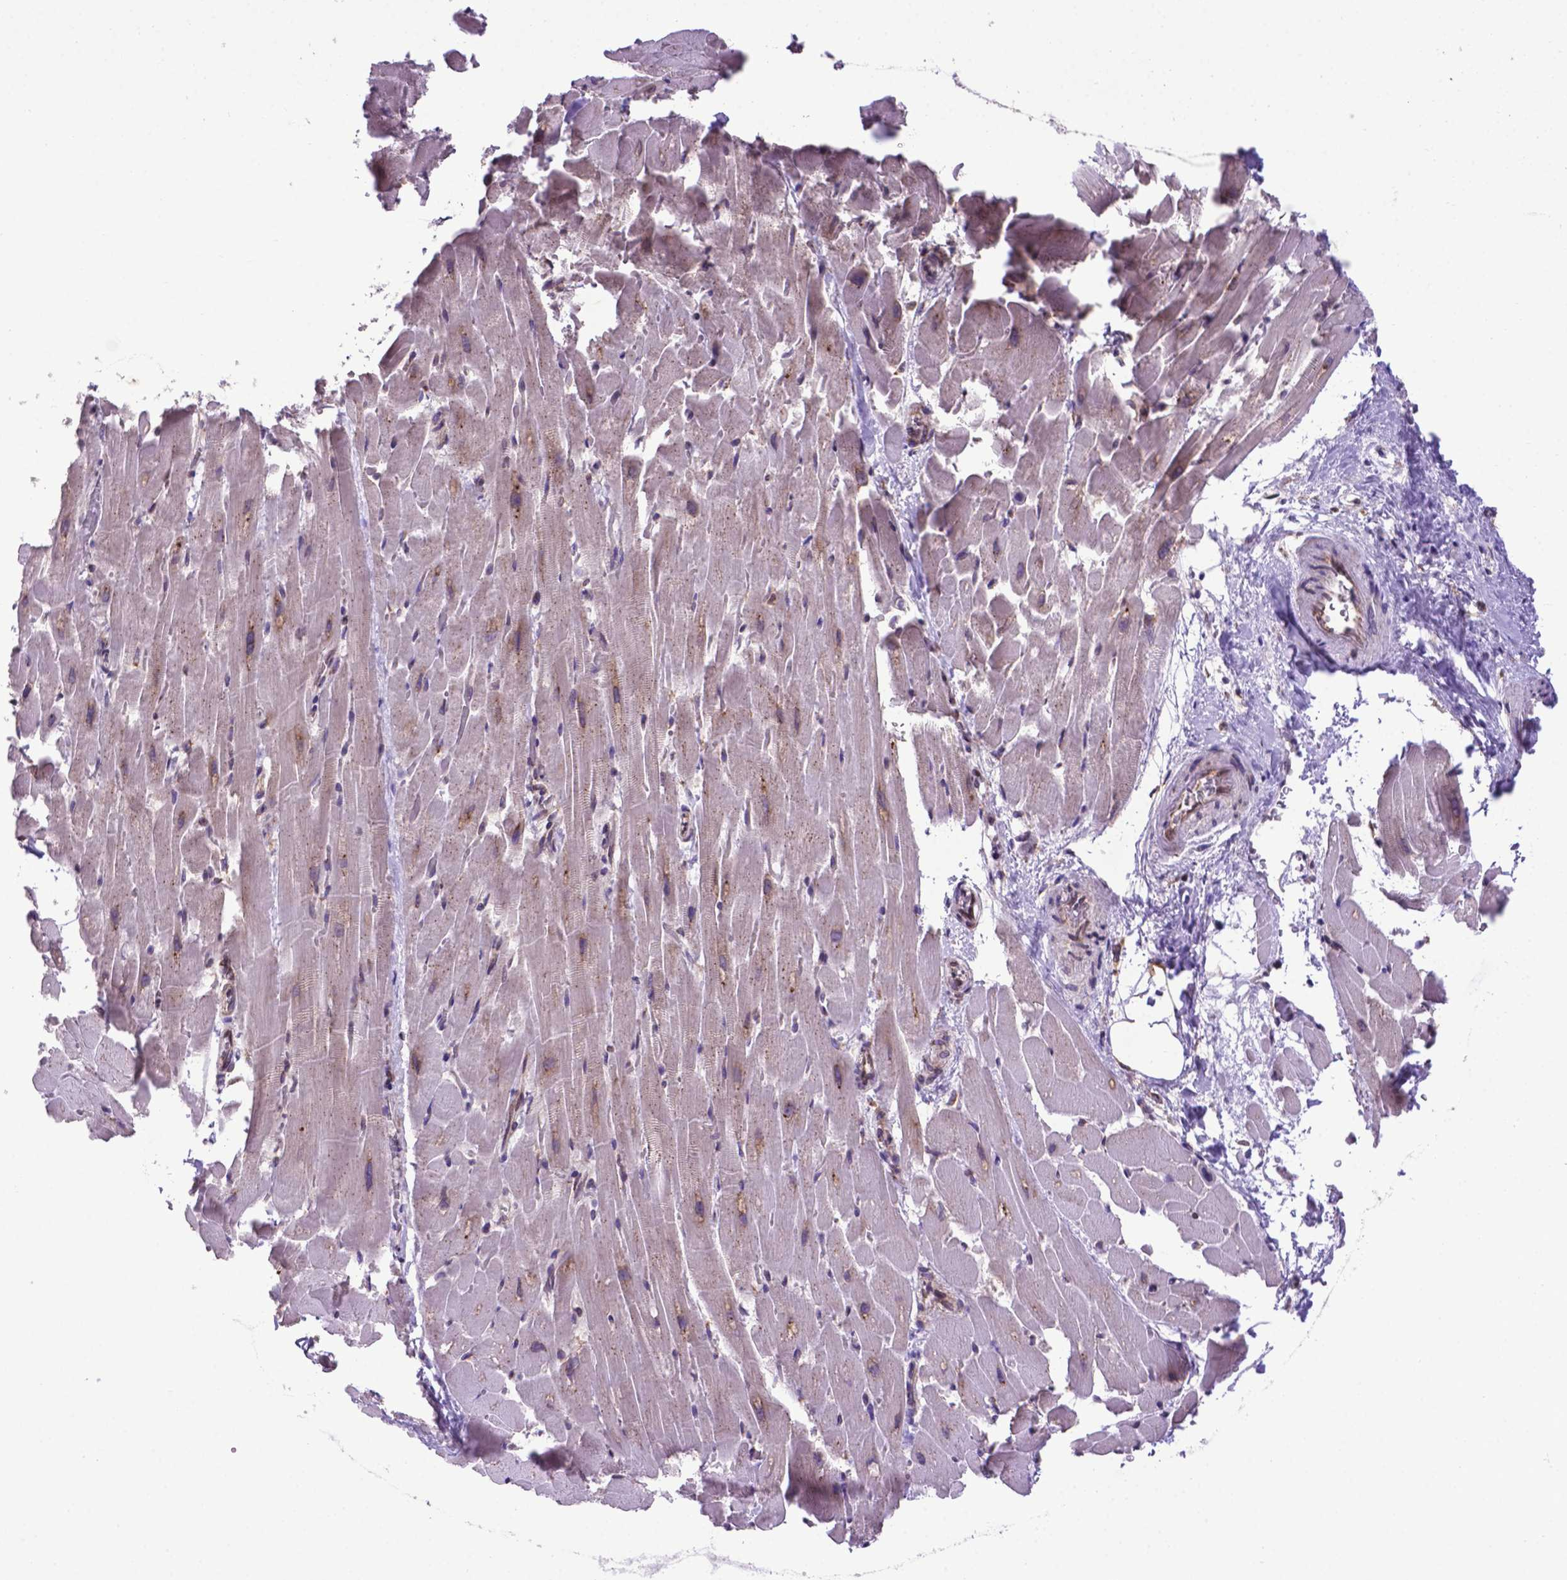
{"staining": {"intensity": "negative", "quantity": "none", "location": "none"}, "tissue": "heart muscle", "cell_type": "Cardiomyocytes", "image_type": "normal", "snomed": [{"axis": "morphology", "description": "Normal tissue, NOS"}, {"axis": "topography", "description": "Heart"}], "caption": "An IHC histopathology image of benign heart muscle is shown. There is no staining in cardiomyocytes of heart muscle. (DAB immunohistochemistry (IHC) visualized using brightfield microscopy, high magnification).", "gene": "ENSG00000269590", "patient": {"sex": "male", "age": 37}}